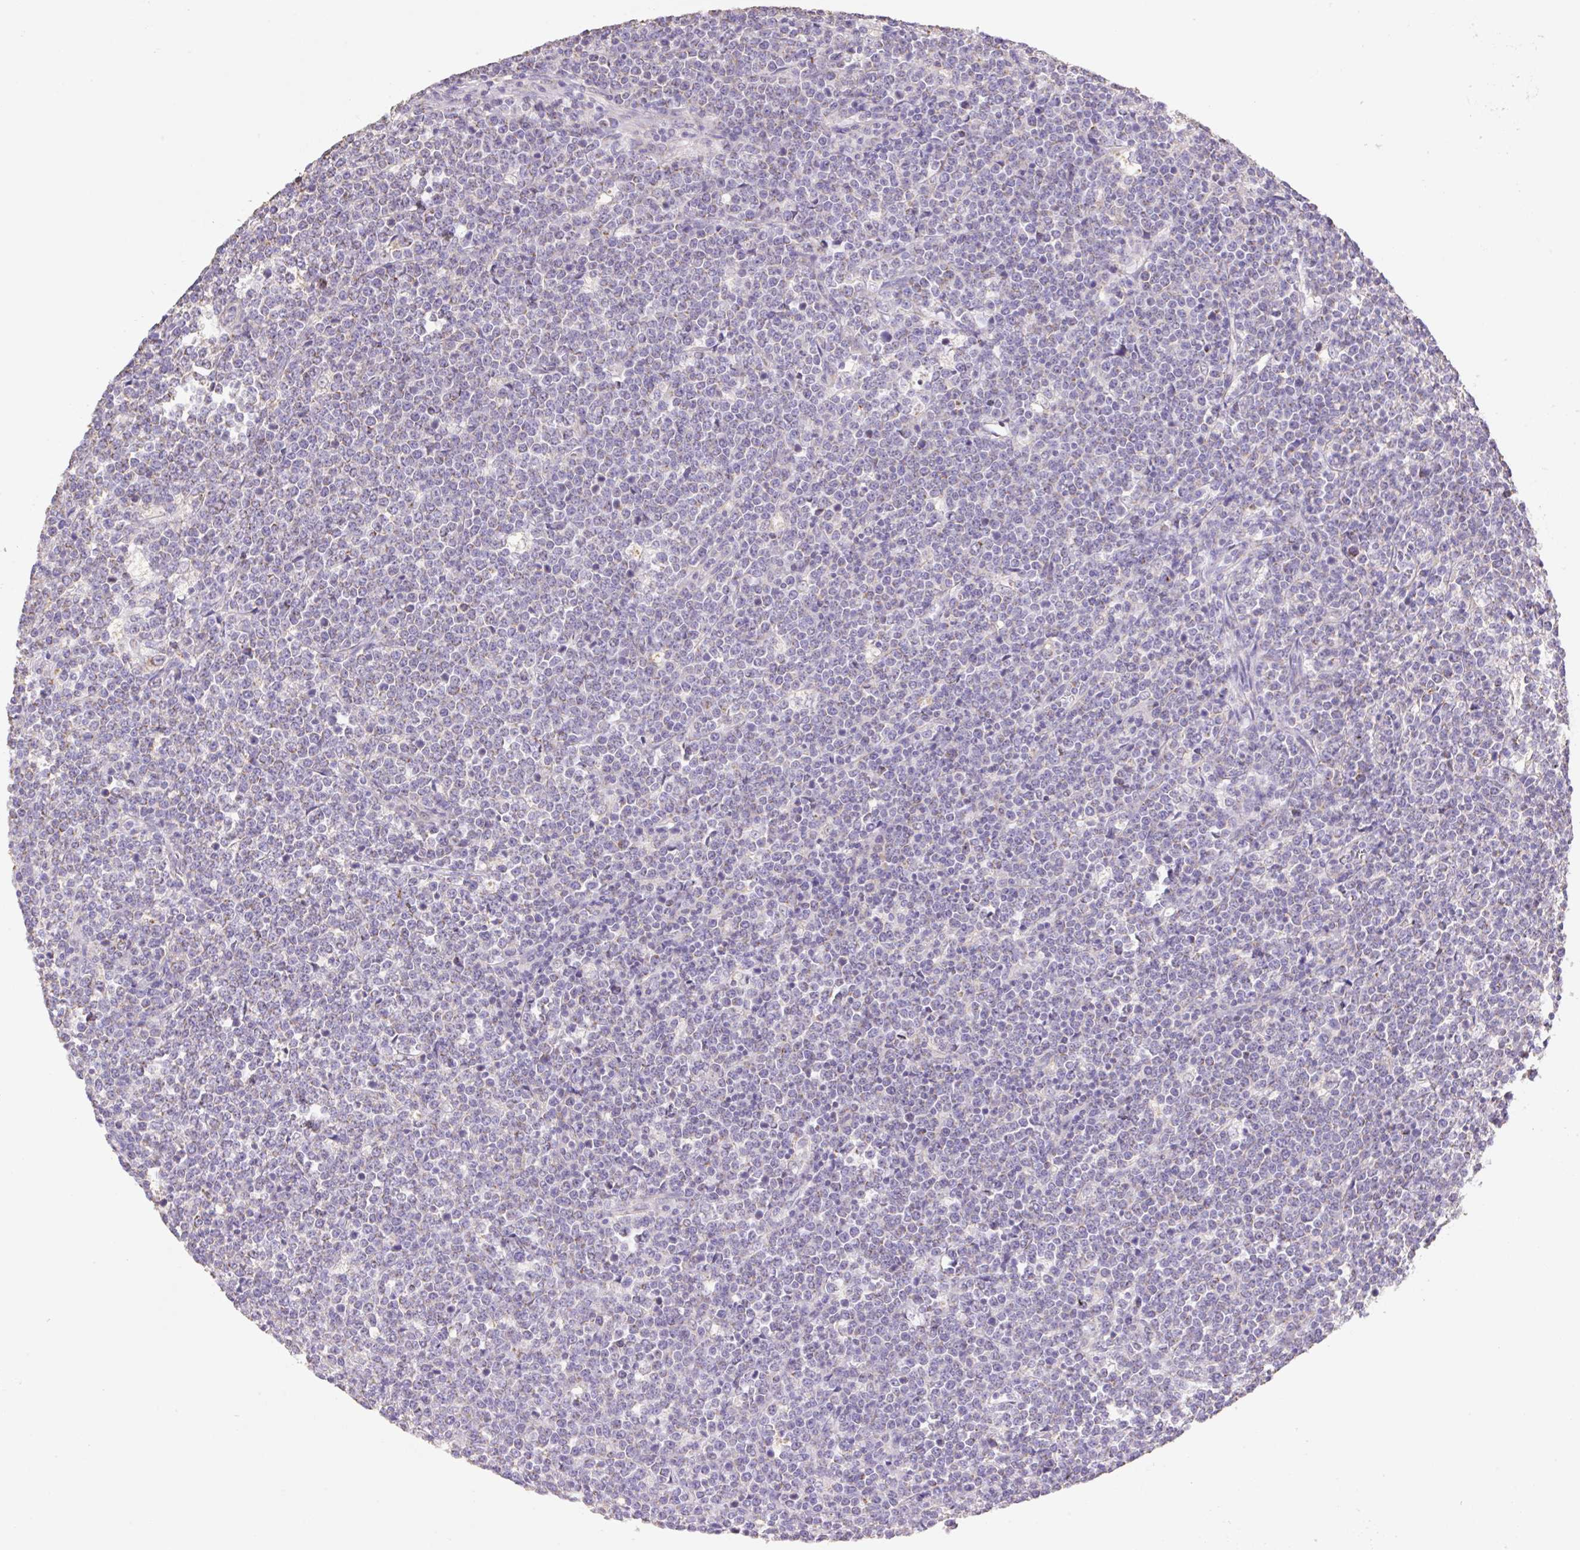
{"staining": {"intensity": "negative", "quantity": "none", "location": "none"}, "tissue": "lymphoma", "cell_type": "Tumor cells", "image_type": "cancer", "snomed": [{"axis": "morphology", "description": "Malignant lymphoma, non-Hodgkin's type, High grade"}, {"axis": "topography", "description": "Small intestine"}], "caption": "DAB immunohistochemical staining of human lymphoma displays no significant positivity in tumor cells.", "gene": "COPZ2", "patient": {"sex": "male", "age": 8}}